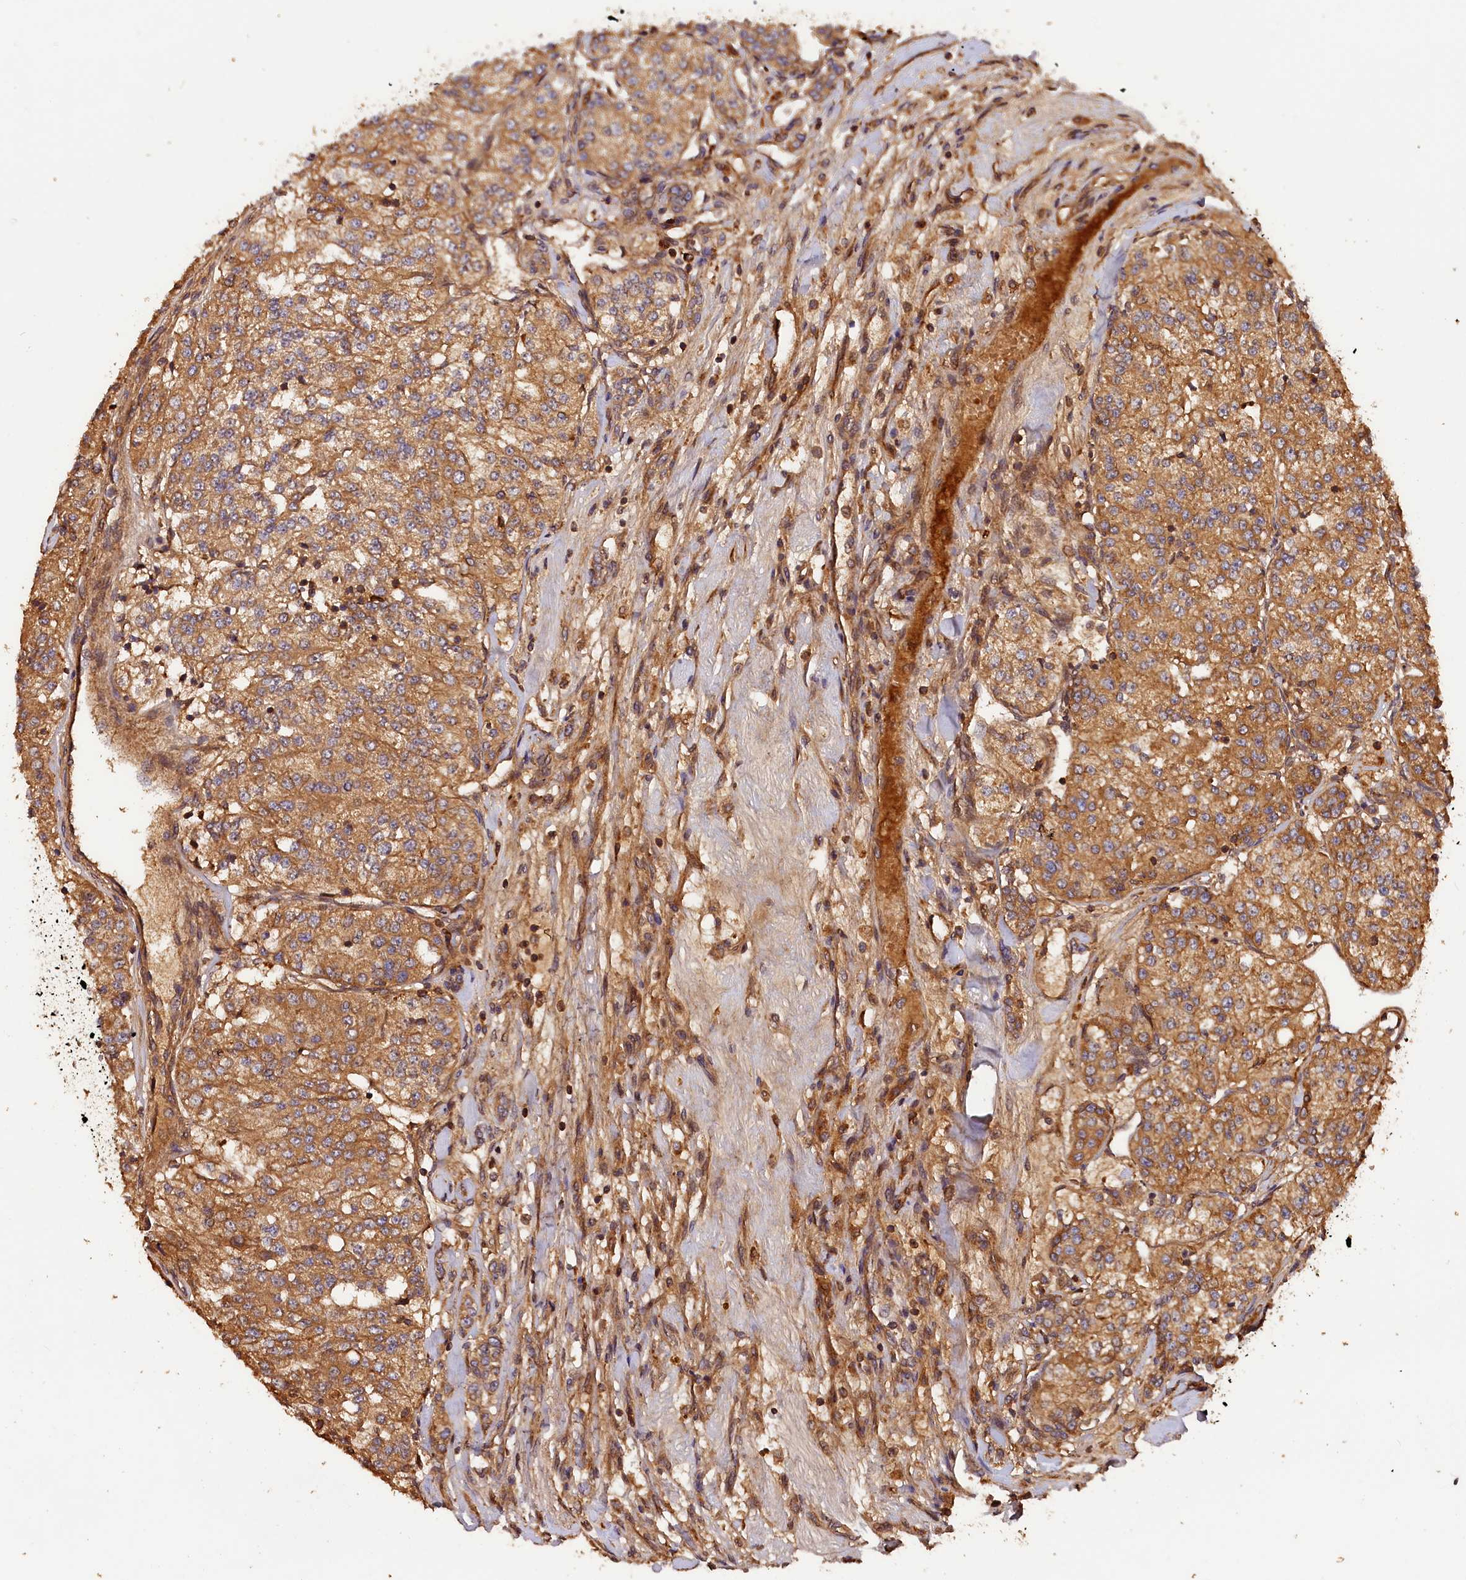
{"staining": {"intensity": "moderate", "quantity": ">75%", "location": "cytoplasmic/membranous"}, "tissue": "renal cancer", "cell_type": "Tumor cells", "image_type": "cancer", "snomed": [{"axis": "morphology", "description": "Adenocarcinoma, NOS"}, {"axis": "topography", "description": "Kidney"}], "caption": "Immunohistochemical staining of human renal cancer exhibits medium levels of moderate cytoplasmic/membranous staining in approximately >75% of tumor cells.", "gene": "HMOX2", "patient": {"sex": "female", "age": 63}}